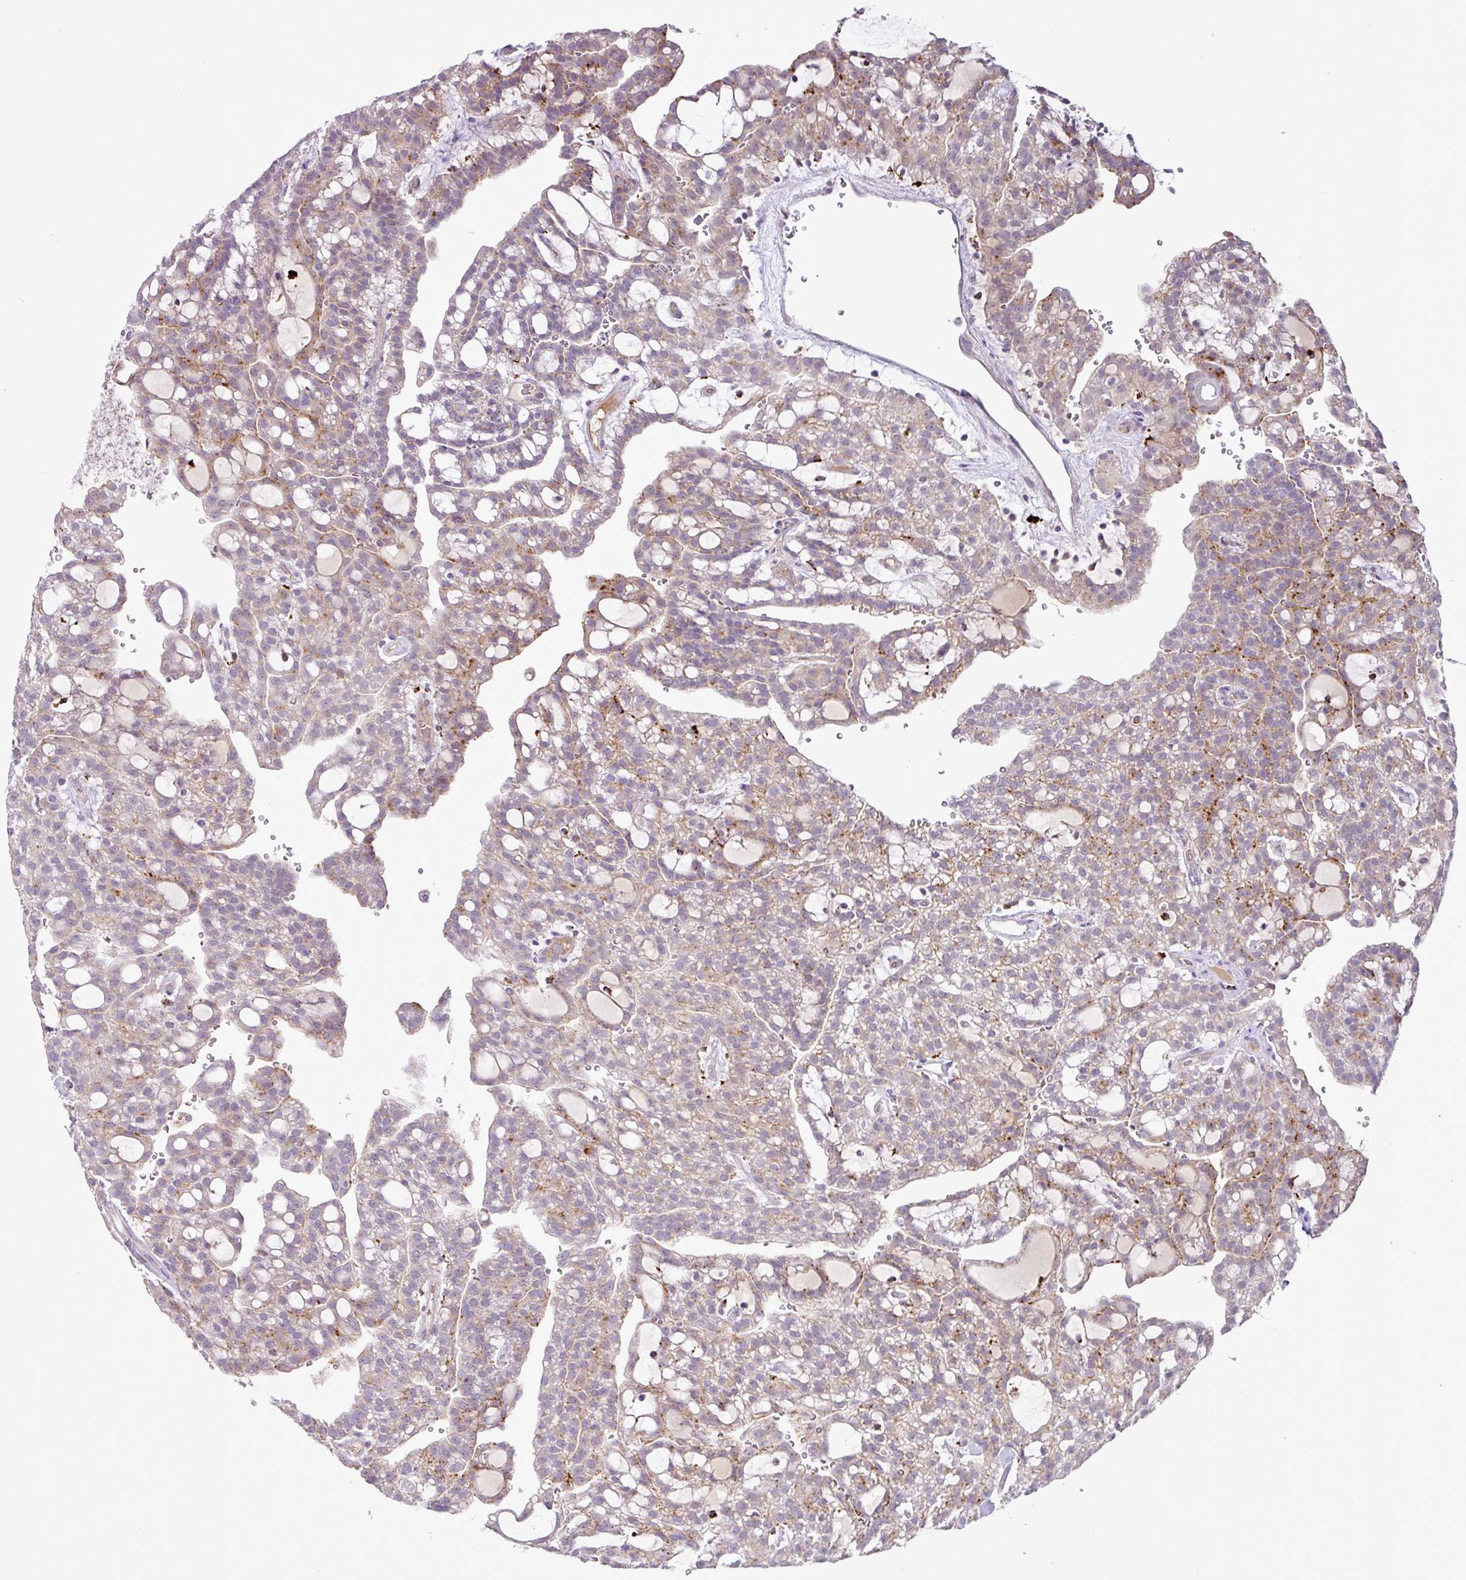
{"staining": {"intensity": "weak", "quantity": "25%-75%", "location": "cytoplasmic/membranous"}, "tissue": "renal cancer", "cell_type": "Tumor cells", "image_type": "cancer", "snomed": [{"axis": "morphology", "description": "Adenocarcinoma, NOS"}, {"axis": "topography", "description": "Kidney"}], "caption": "Human renal cancer stained for a protein (brown) displays weak cytoplasmic/membranous positive positivity in approximately 25%-75% of tumor cells.", "gene": "PLEKHH3", "patient": {"sex": "male", "age": 63}}